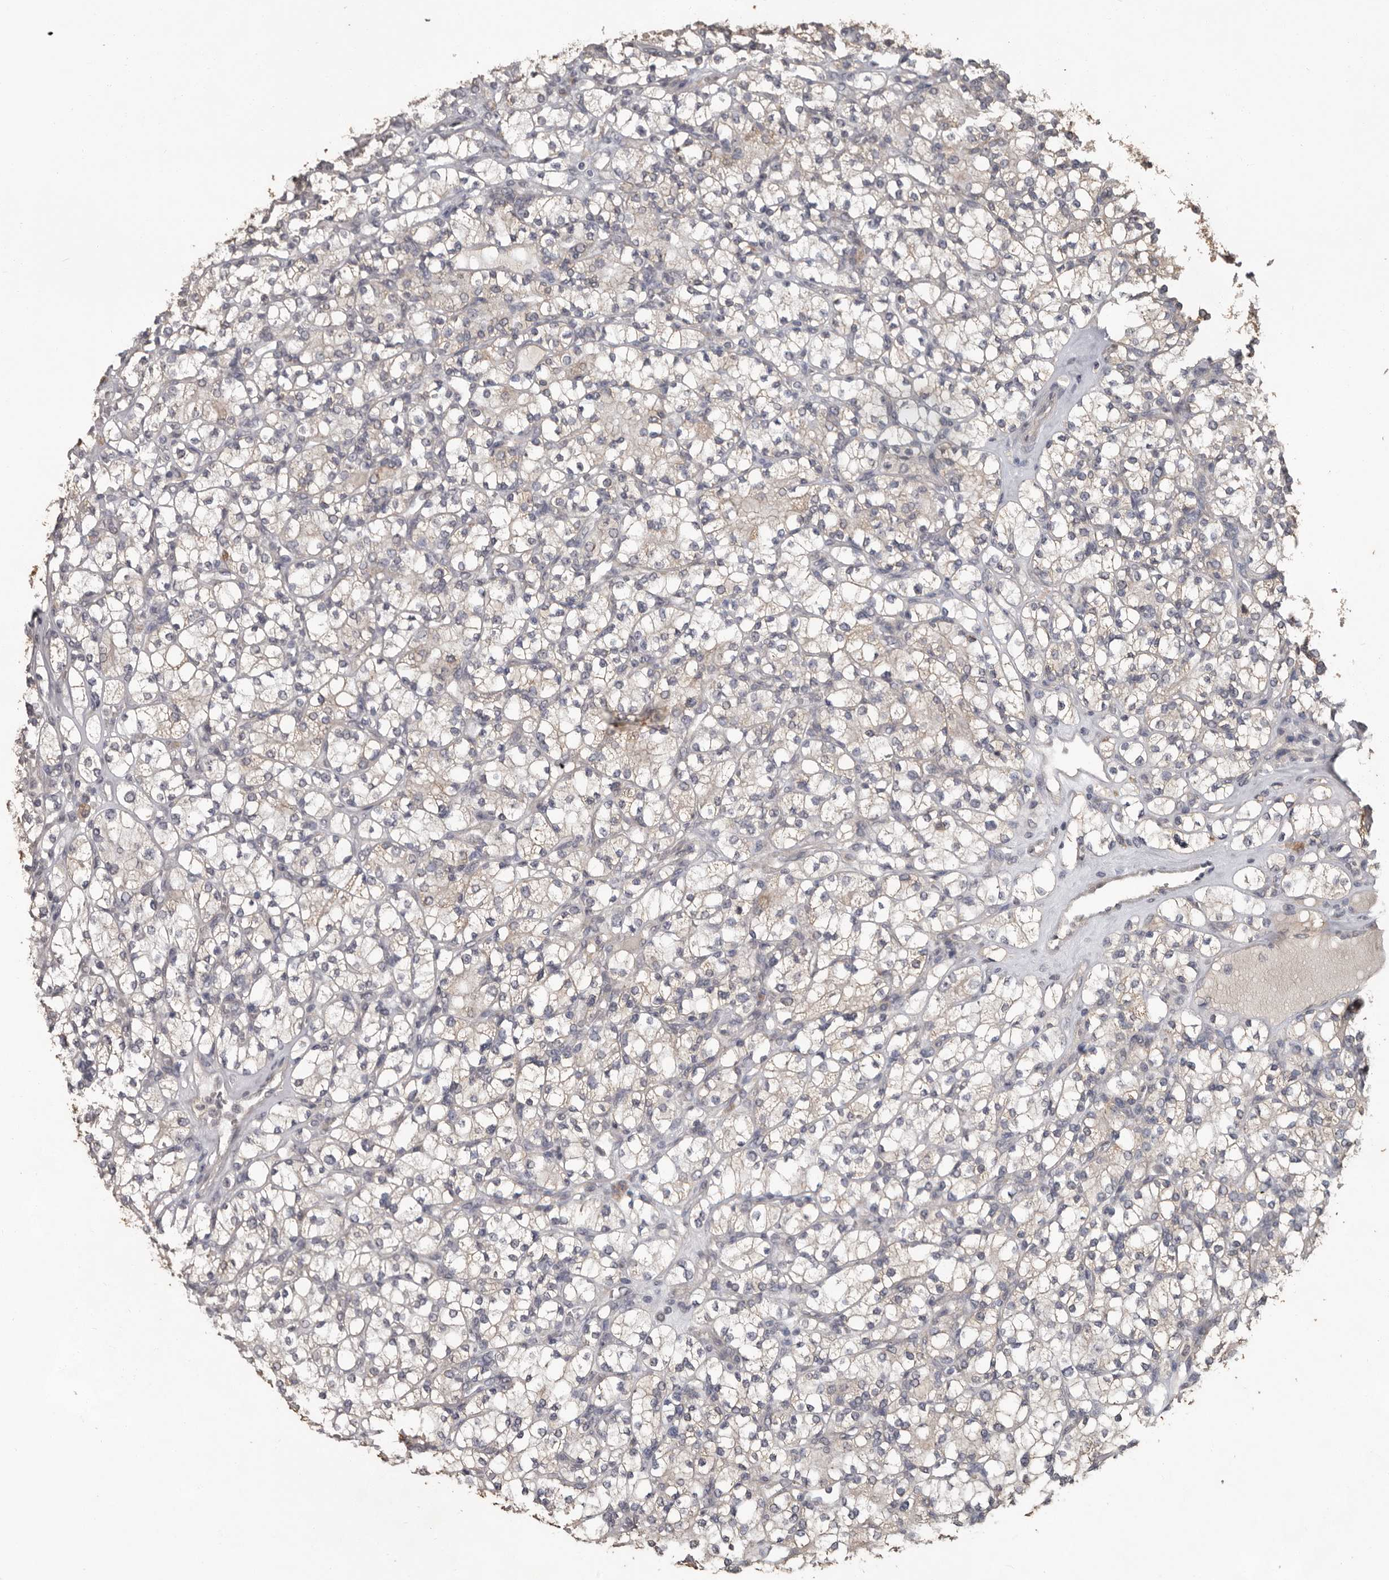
{"staining": {"intensity": "moderate", "quantity": "<25%", "location": "cytoplasmic/membranous"}, "tissue": "renal cancer", "cell_type": "Tumor cells", "image_type": "cancer", "snomed": [{"axis": "morphology", "description": "Adenocarcinoma, NOS"}, {"axis": "topography", "description": "Kidney"}], "caption": "Immunohistochemical staining of renal adenocarcinoma demonstrates moderate cytoplasmic/membranous protein staining in about <25% of tumor cells.", "gene": "MTF1", "patient": {"sex": "male", "age": 77}}